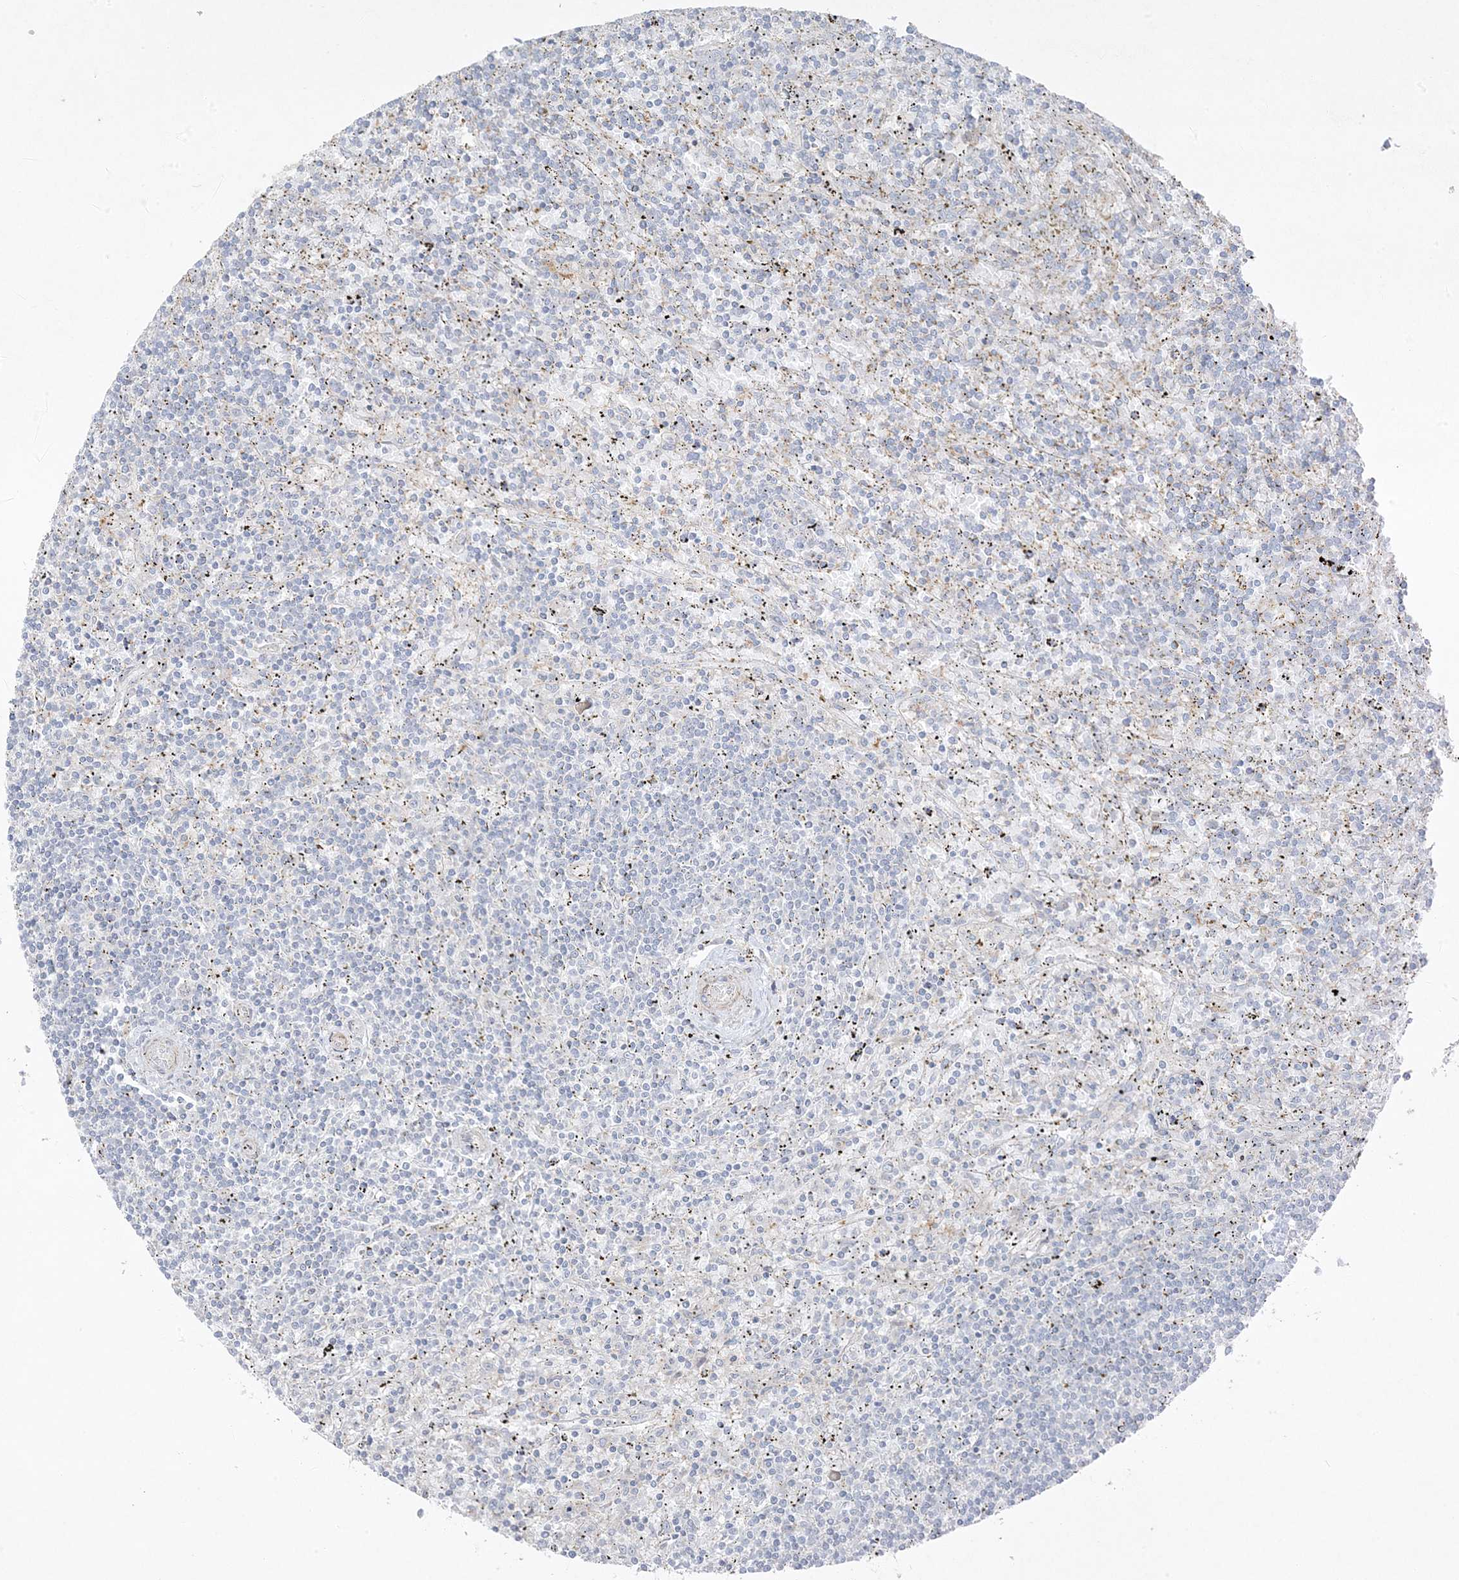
{"staining": {"intensity": "negative", "quantity": "none", "location": "none"}, "tissue": "lymphoma", "cell_type": "Tumor cells", "image_type": "cancer", "snomed": [{"axis": "morphology", "description": "Malignant lymphoma, non-Hodgkin's type, Low grade"}, {"axis": "topography", "description": "Spleen"}], "caption": "Lymphoma stained for a protein using IHC exhibits no positivity tumor cells.", "gene": "PIK3R4", "patient": {"sex": "male", "age": 76}}